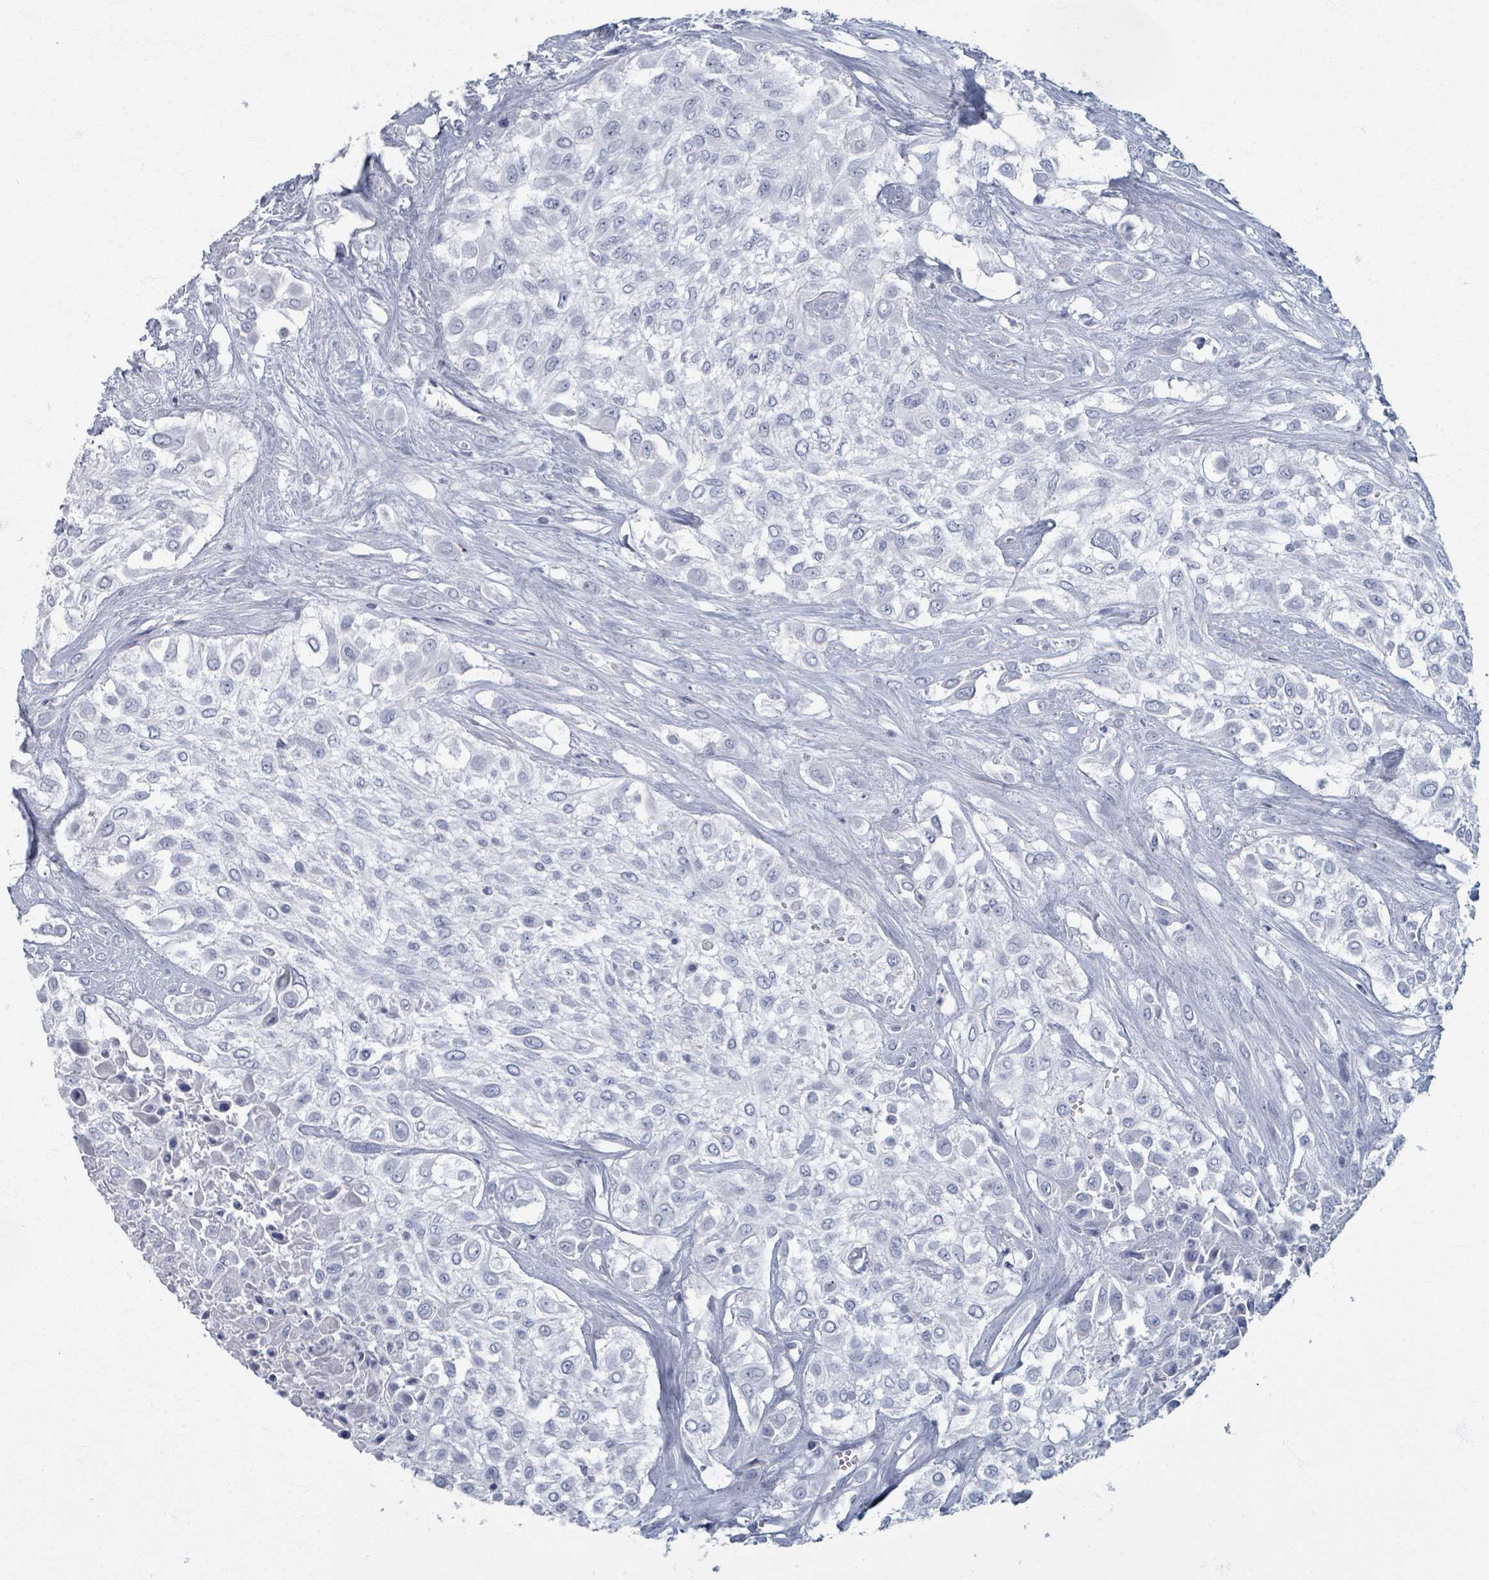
{"staining": {"intensity": "negative", "quantity": "none", "location": "none"}, "tissue": "urothelial cancer", "cell_type": "Tumor cells", "image_type": "cancer", "snomed": [{"axis": "morphology", "description": "Urothelial carcinoma, High grade"}, {"axis": "topography", "description": "Urinary bladder"}], "caption": "IHC photomicrograph of neoplastic tissue: high-grade urothelial carcinoma stained with DAB (3,3'-diaminobenzidine) displays no significant protein expression in tumor cells. The staining is performed using DAB brown chromogen with nuclei counter-stained in using hematoxylin.", "gene": "TAS2R1", "patient": {"sex": "male", "age": 57}}